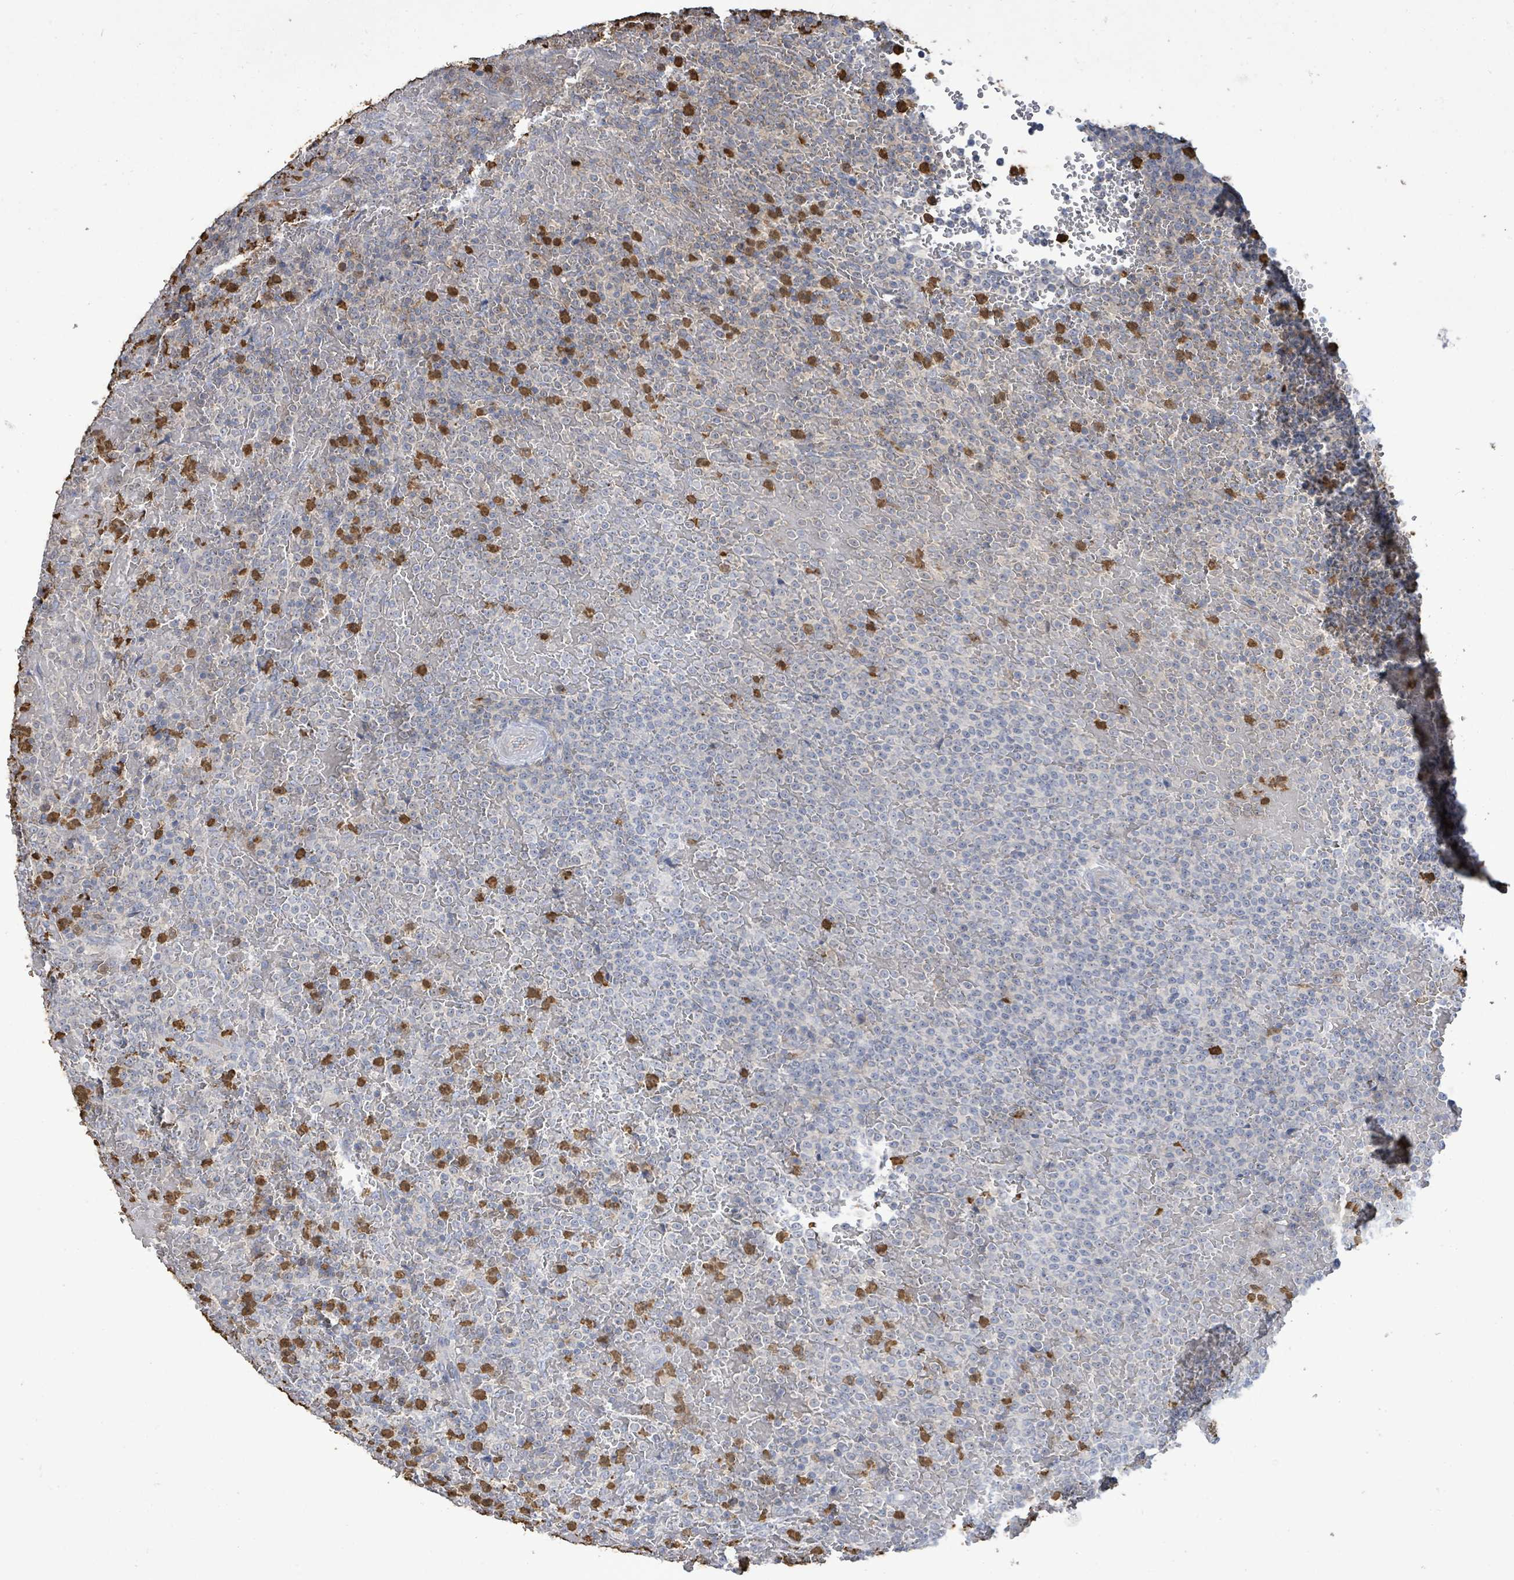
{"staining": {"intensity": "negative", "quantity": "none", "location": "none"}, "tissue": "lymphoma", "cell_type": "Tumor cells", "image_type": "cancer", "snomed": [{"axis": "morphology", "description": "Malignant lymphoma, non-Hodgkin's type, Low grade"}, {"axis": "topography", "description": "Spleen"}], "caption": "Lymphoma was stained to show a protein in brown. There is no significant staining in tumor cells.", "gene": "FAM210A", "patient": {"sex": "male", "age": 60}}